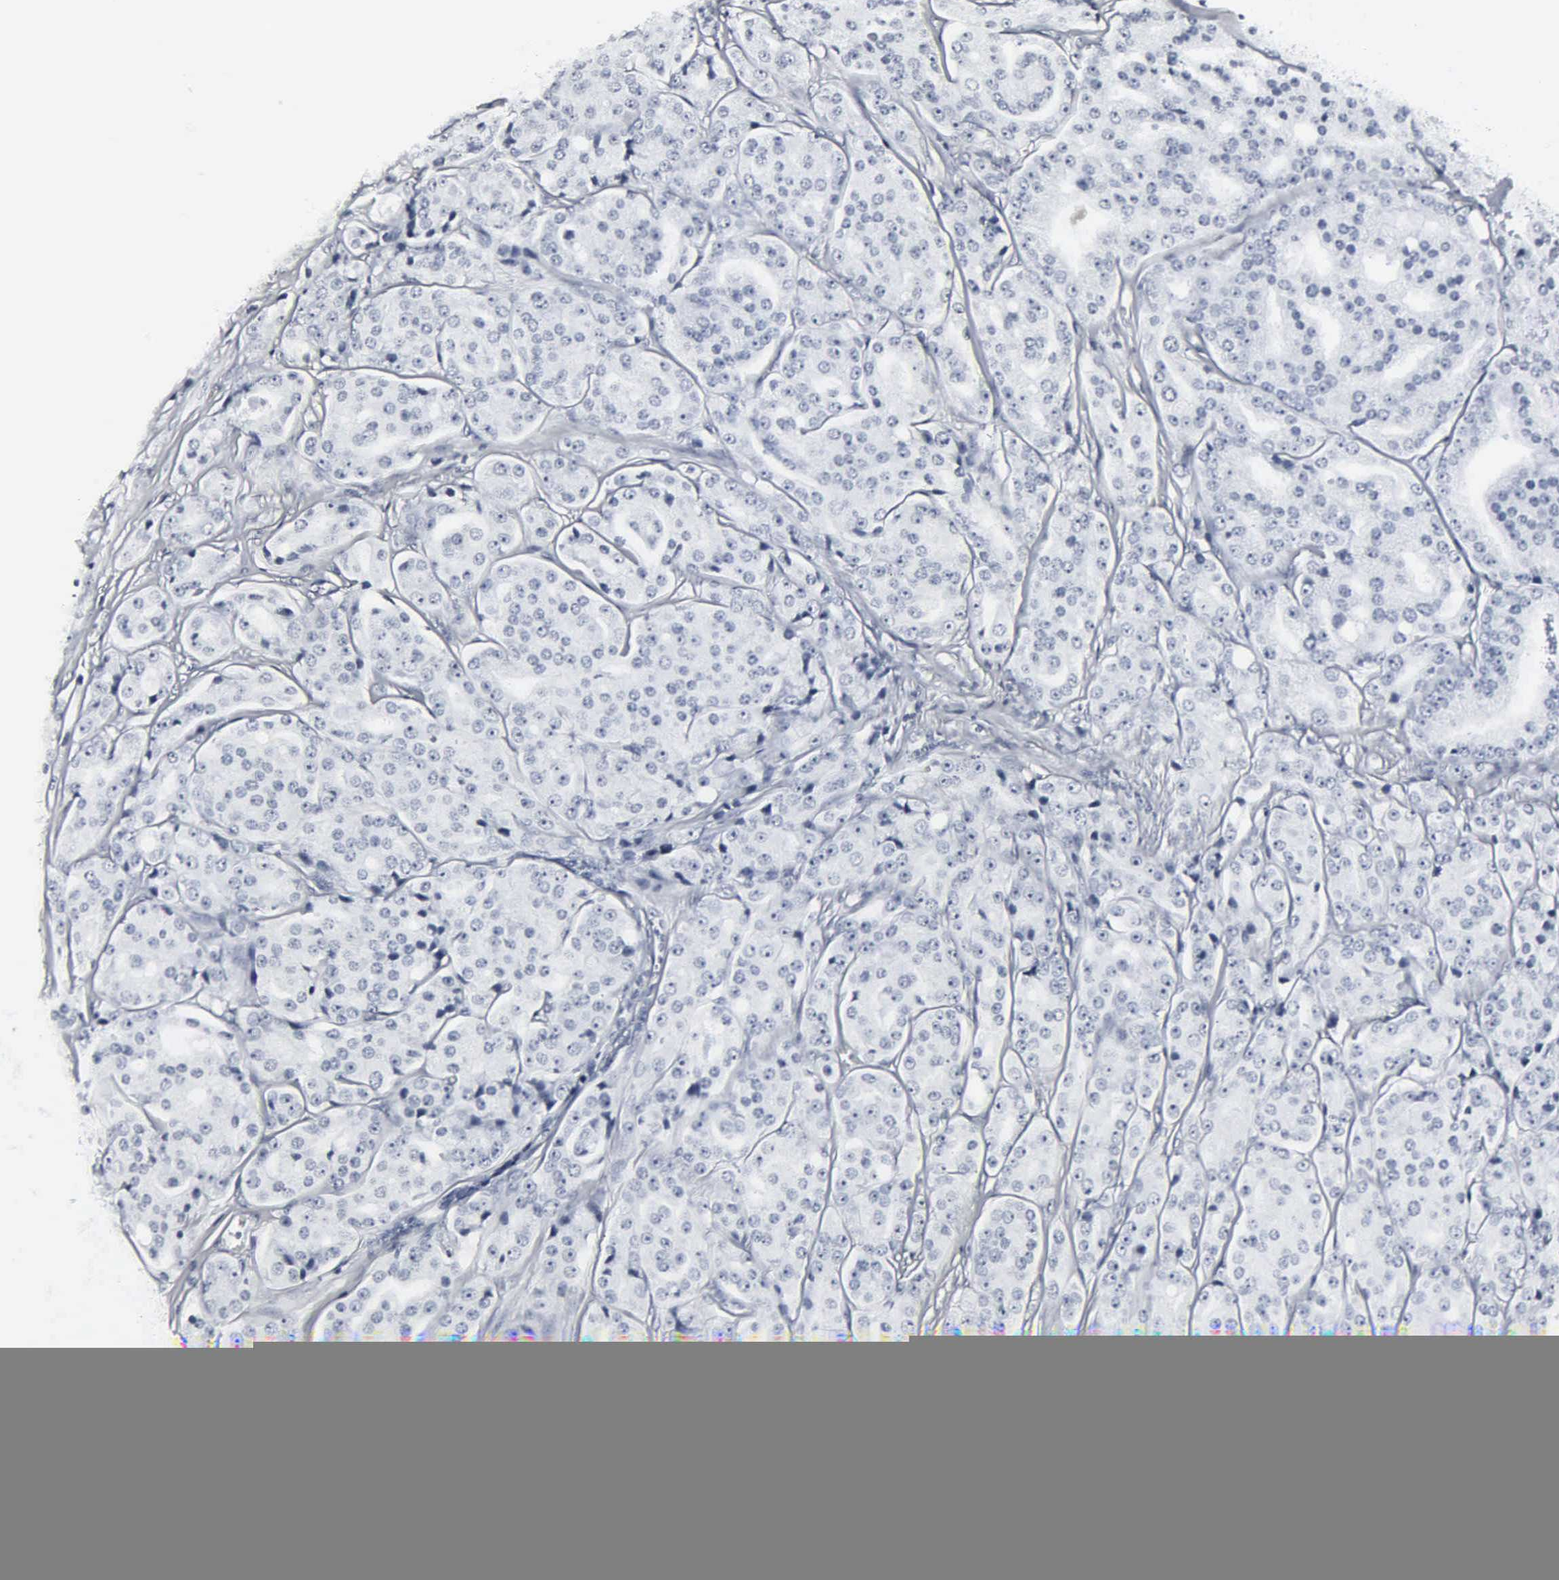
{"staining": {"intensity": "negative", "quantity": "none", "location": "none"}, "tissue": "prostate cancer", "cell_type": "Tumor cells", "image_type": "cancer", "snomed": [{"axis": "morphology", "description": "Adenocarcinoma, High grade"}, {"axis": "topography", "description": "Prostate"}], "caption": "High-grade adenocarcinoma (prostate) was stained to show a protein in brown. There is no significant staining in tumor cells.", "gene": "DGCR2", "patient": {"sex": "male", "age": 64}}